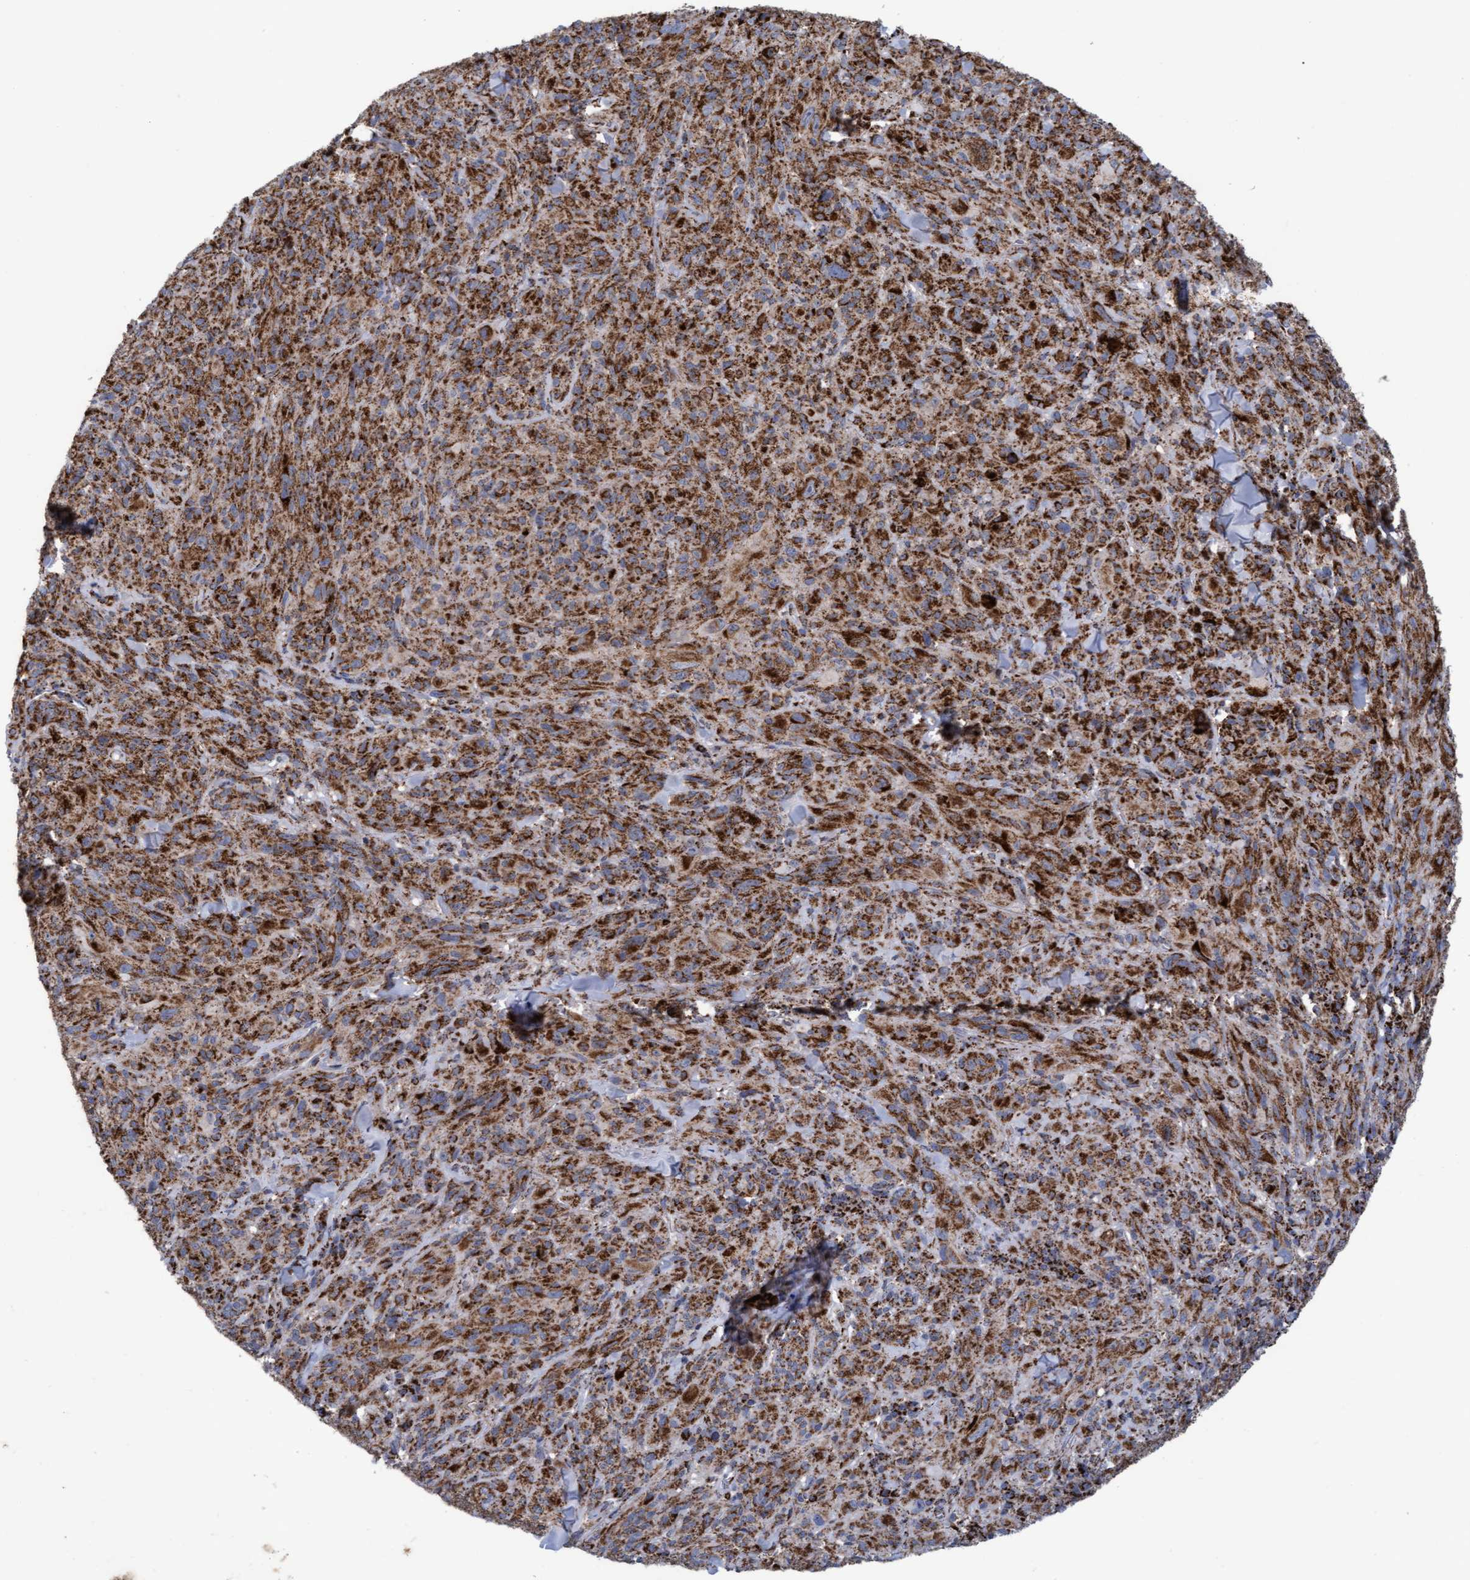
{"staining": {"intensity": "moderate", "quantity": ">75%", "location": "cytoplasmic/membranous"}, "tissue": "melanoma", "cell_type": "Tumor cells", "image_type": "cancer", "snomed": [{"axis": "morphology", "description": "Malignant melanoma, NOS"}, {"axis": "topography", "description": "Skin of head"}], "caption": "IHC histopathology image of human malignant melanoma stained for a protein (brown), which exhibits medium levels of moderate cytoplasmic/membranous expression in approximately >75% of tumor cells.", "gene": "MRPL38", "patient": {"sex": "male", "age": 96}}